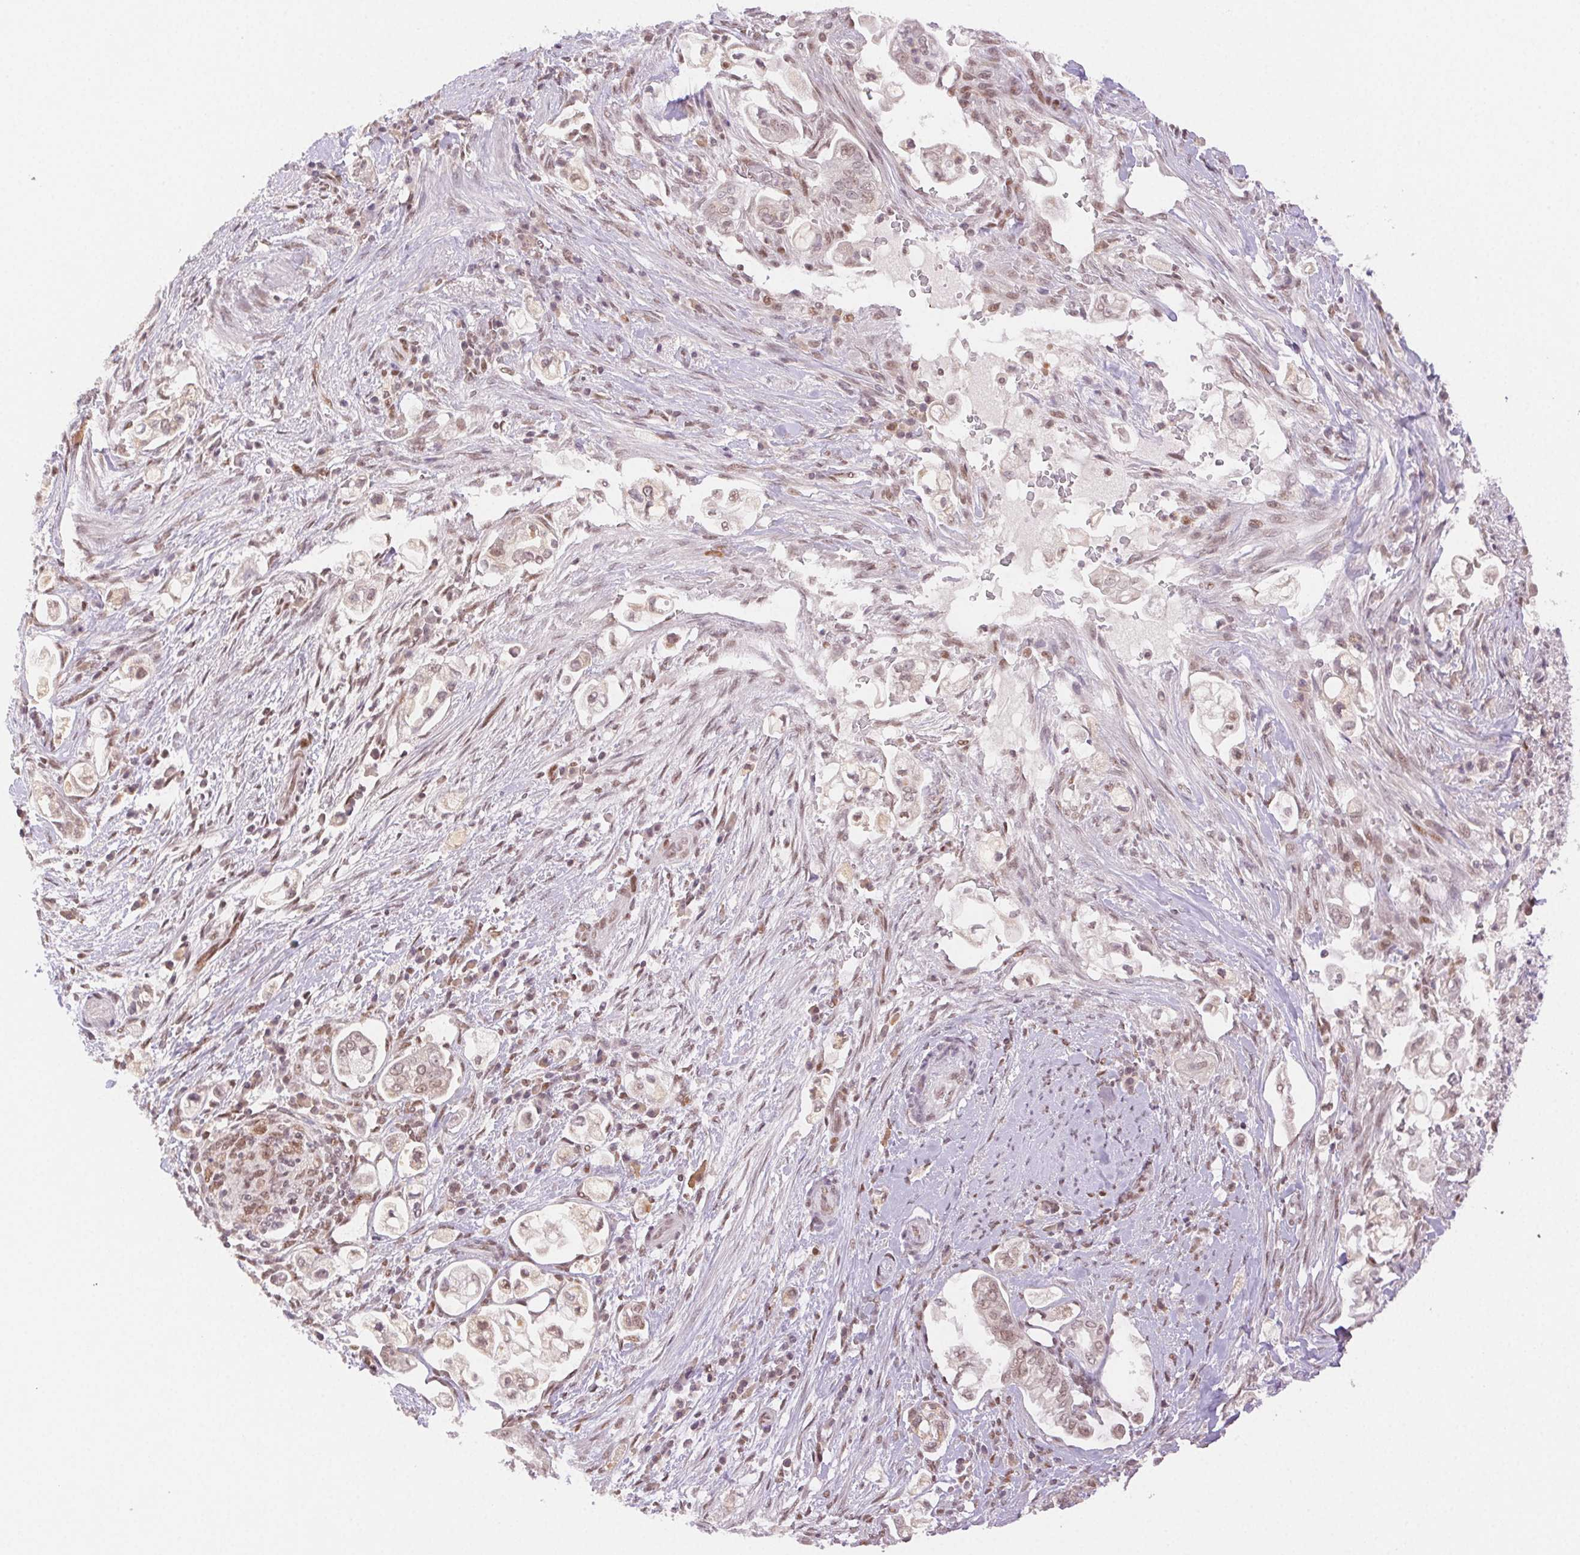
{"staining": {"intensity": "moderate", "quantity": "<25%", "location": "nuclear"}, "tissue": "pancreatic cancer", "cell_type": "Tumor cells", "image_type": "cancer", "snomed": [{"axis": "morphology", "description": "Adenocarcinoma, NOS"}, {"axis": "topography", "description": "Pancreas"}], "caption": "There is low levels of moderate nuclear expression in tumor cells of adenocarcinoma (pancreatic), as demonstrated by immunohistochemical staining (brown color).", "gene": "H2AZ2", "patient": {"sex": "female", "age": 69}}